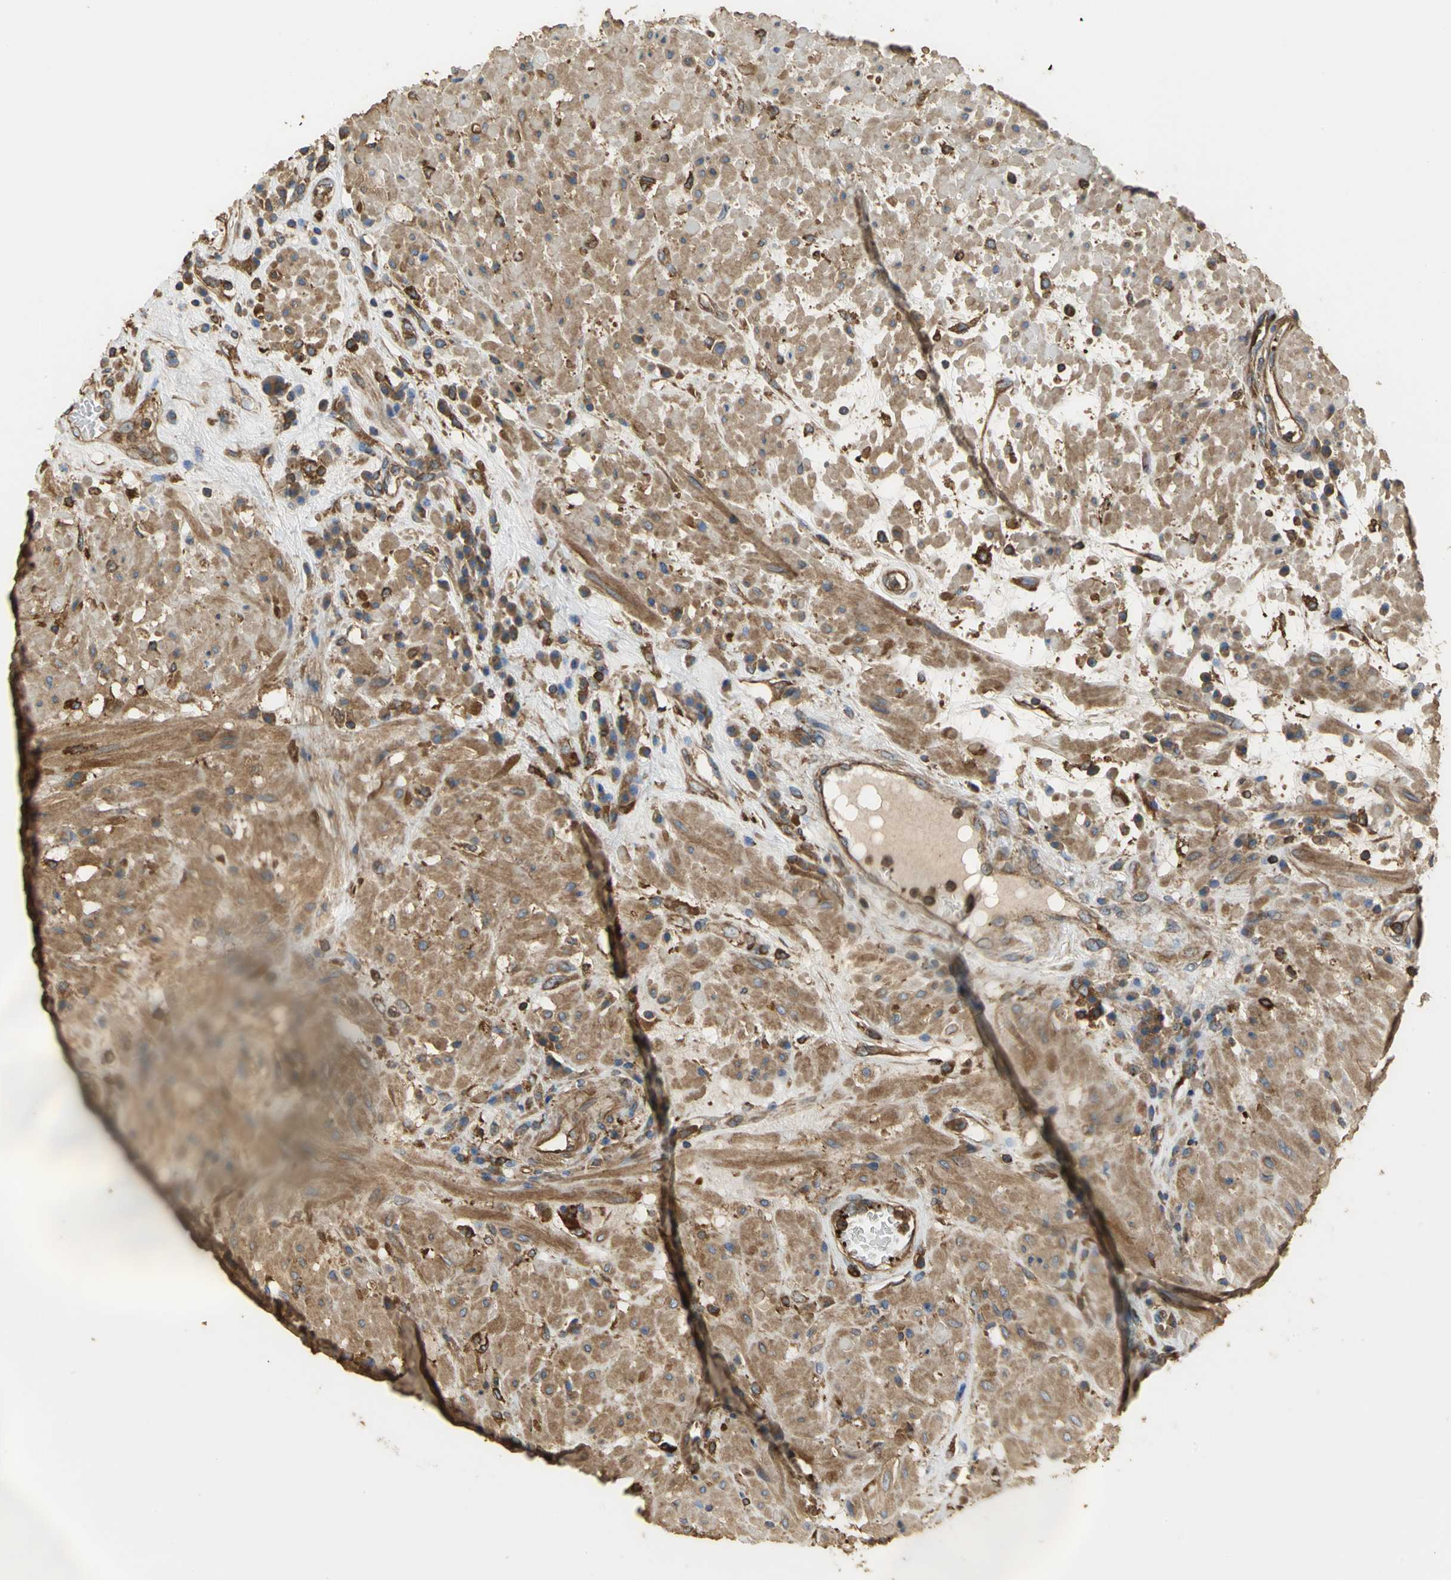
{"staining": {"intensity": "moderate", "quantity": ">75%", "location": "cytoplasmic/membranous"}, "tissue": "seminal vesicle", "cell_type": "Glandular cells", "image_type": "normal", "snomed": [{"axis": "morphology", "description": "Normal tissue, NOS"}, {"axis": "topography", "description": "Seminal veicle"}], "caption": "Glandular cells show medium levels of moderate cytoplasmic/membranous expression in approximately >75% of cells in unremarkable seminal vesicle.", "gene": "TLN1", "patient": {"sex": "male", "age": 61}}